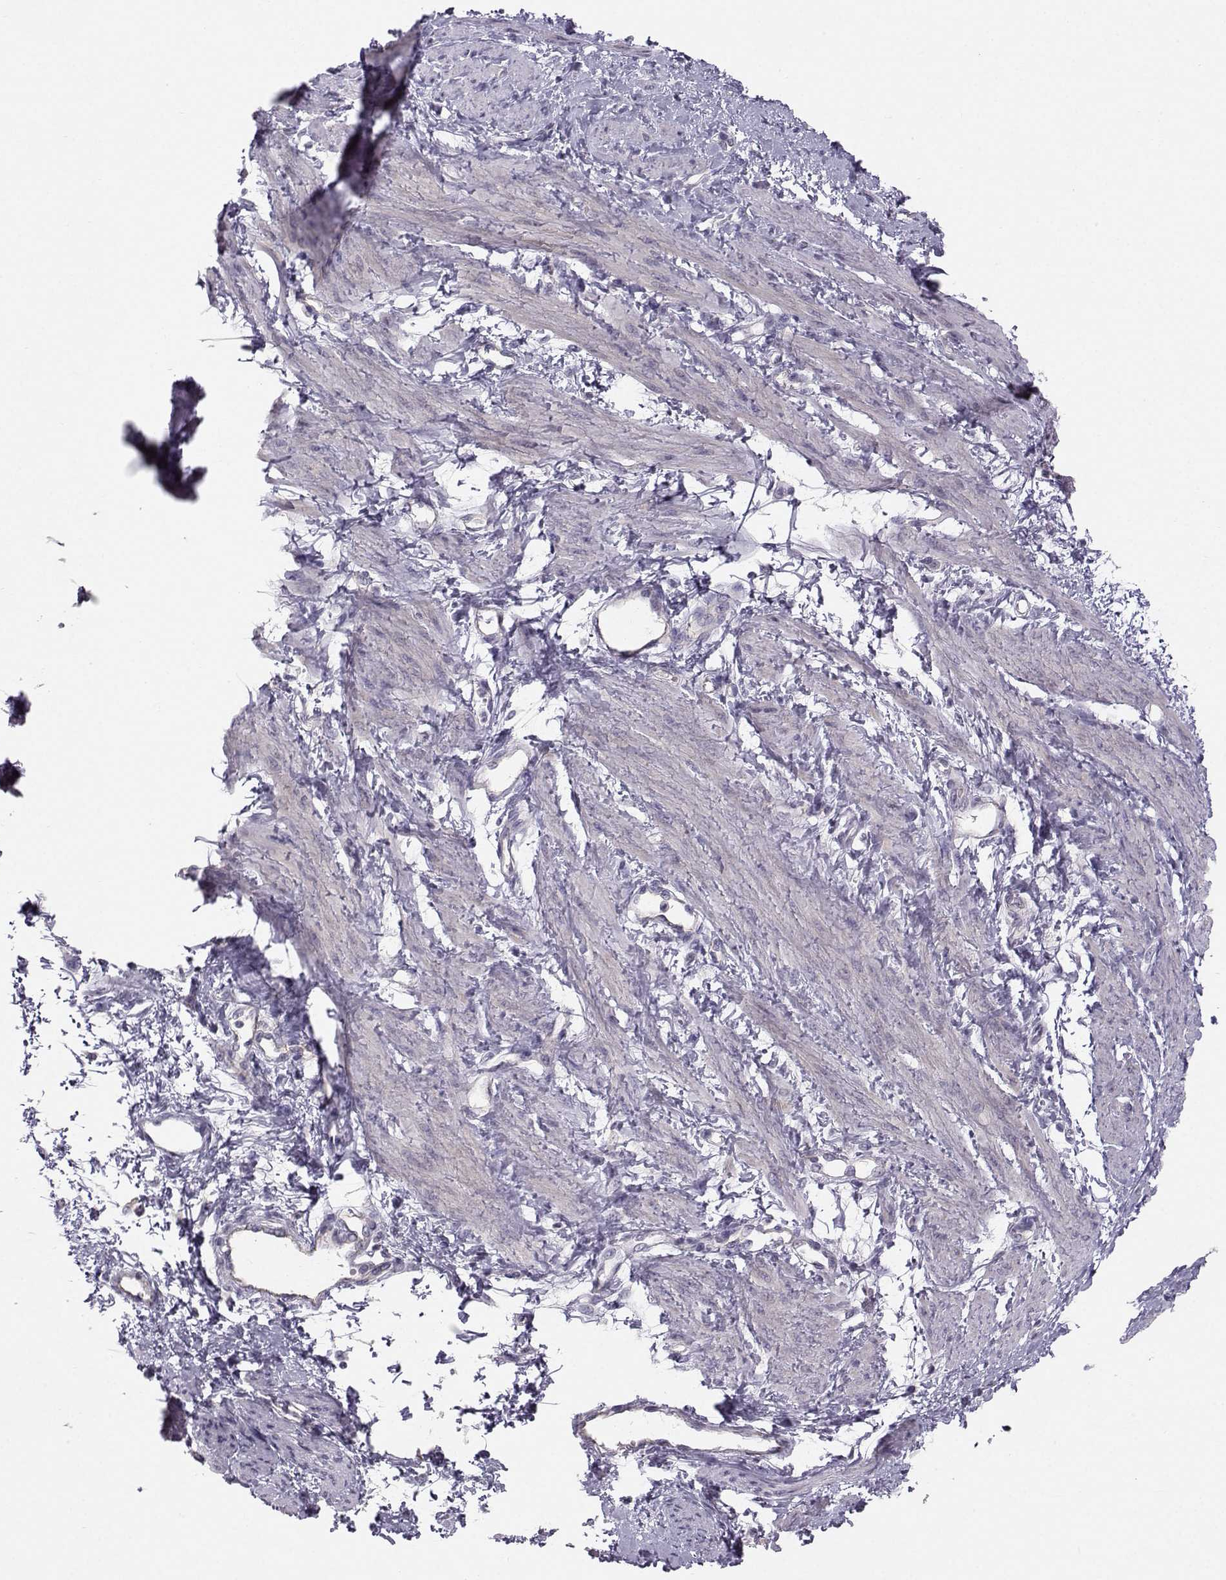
{"staining": {"intensity": "negative", "quantity": "none", "location": "none"}, "tissue": "smooth muscle", "cell_type": "Smooth muscle cells", "image_type": "normal", "snomed": [{"axis": "morphology", "description": "Normal tissue, NOS"}, {"axis": "topography", "description": "Smooth muscle"}, {"axis": "topography", "description": "Uterus"}], "caption": "An IHC micrograph of benign smooth muscle is shown. There is no staining in smooth muscle cells of smooth muscle. (DAB (3,3'-diaminobenzidine) immunohistochemistry, high magnification).", "gene": "MAST1", "patient": {"sex": "female", "age": 39}}